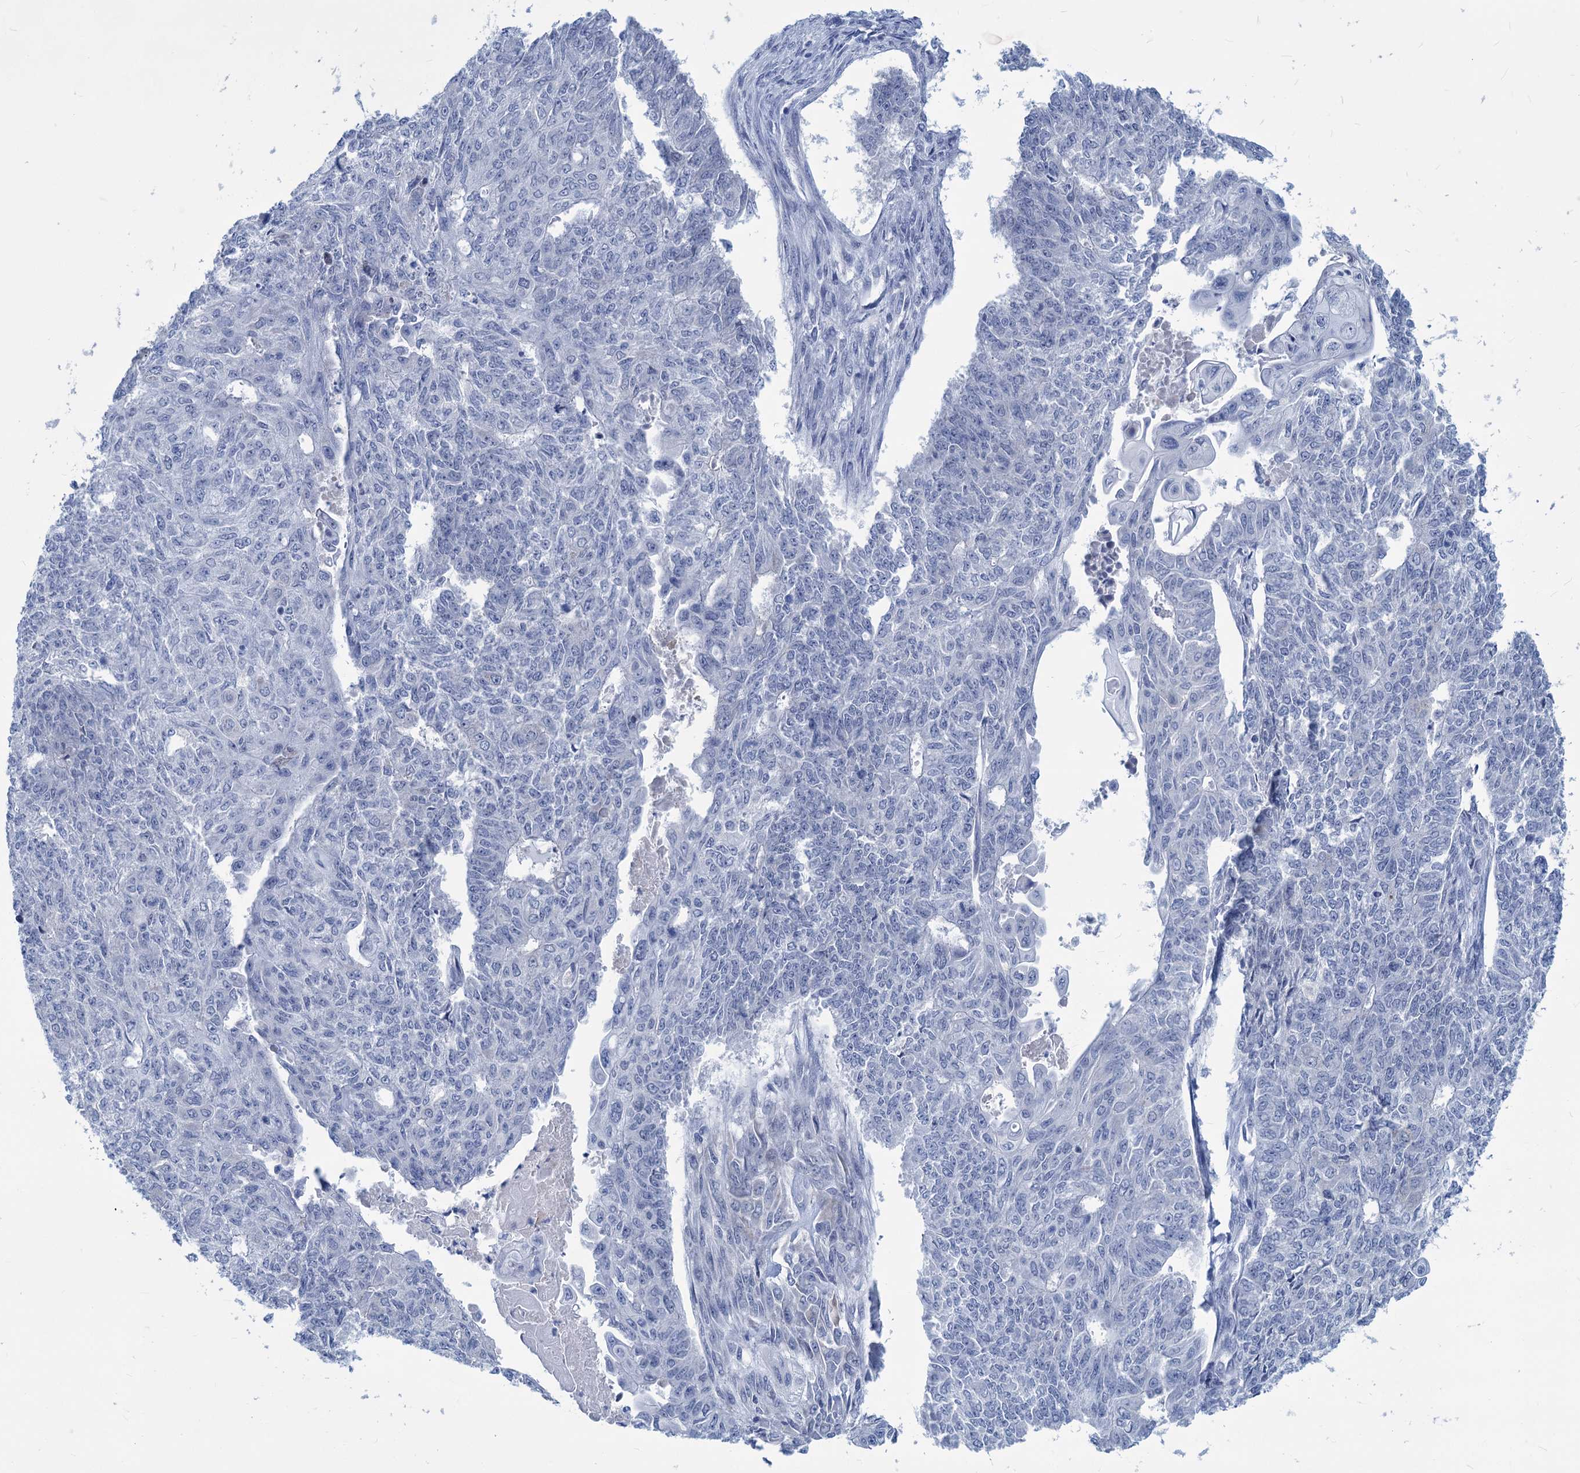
{"staining": {"intensity": "negative", "quantity": "none", "location": "none"}, "tissue": "endometrial cancer", "cell_type": "Tumor cells", "image_type": "cancer", "snomed": [{"axis": "morphology", "description": "Adenocarcinoma, NOS"}, {"axis": "topography", "description": "Endometrium"}], "caption": "The immunohistochemistry image has no significant expression in tumor cells of adenocarcinoma (endometrial) tissue.", "gene": "NEU3", "patient": {"sex": "female", "age": 32}}